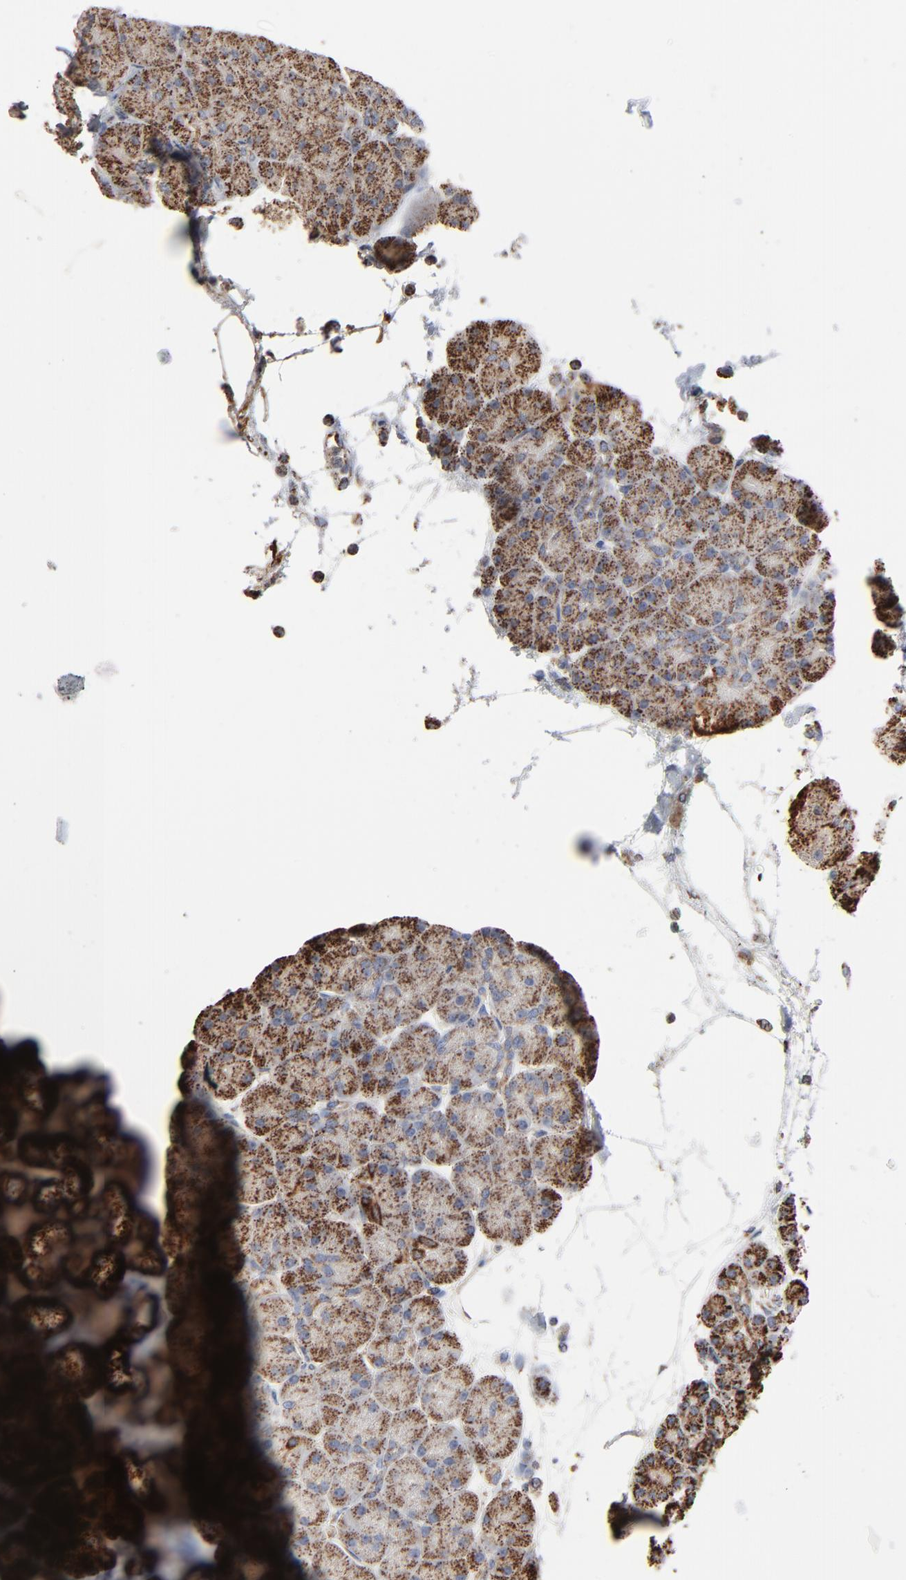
{"staining": {"intensity": "strong", "quantity": ">75%", "location": "cytoplasmic/membranous"}, "tissue": "pancreas", "cell_type": "Exocrine glandular cells", "image_type": "normal", "snomed": [{"axis": "morphology", "description": "Normal tissue, NOS"}, {"axis": "topography", "description": "Pancreas"}], "caption": "Protein analysis of benign pancreas demonstrates strong cytoplasmic/membranous staining in approximately >75% of exocrine glandular cells. Using DAB (brown) and hematoxylin (blue) stains, captured at high magnification using brightfield microscopy.", "gene": "UQCRC1", "patient": {"sex": "male", "age": 66}}